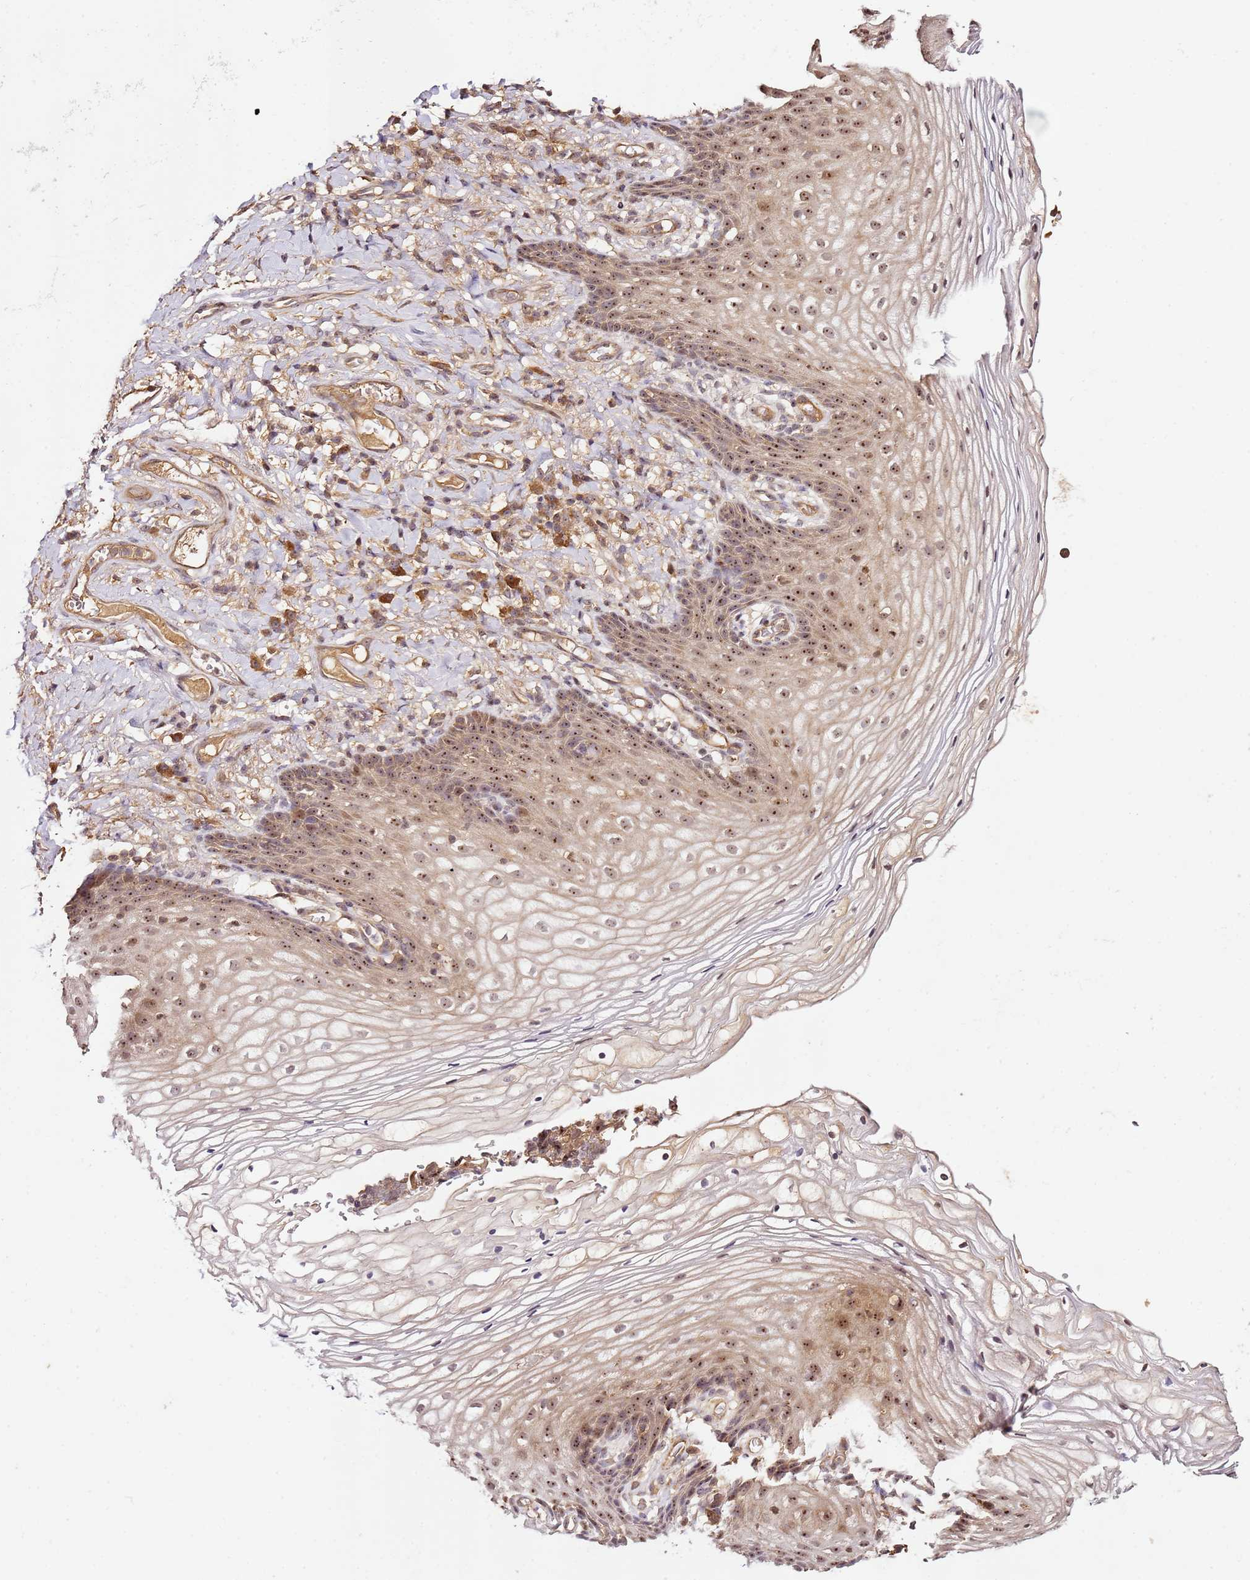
{"staining": {"intensity": "moderate", "quantity": ">75%", "location": "cytoplasmic/membranous,nuclear"}, "tissue": "vagina", "cell_type": "Squamous epithelial cells", "image_type": "normal", "snomed": [{"axis": "morphology", "description": "Normal tissue, NOS"}, {"axis": "topography", "description": "Vagina"}], "caption": "Moderate cytoplasmic/membranous,nuclear expression for a protein is identified in approximately >75% of squamous epithelial cells of normal vagina using immunohistochemistry.", "gene": "DDX27", "patient": {"sex": "female", "age": 60}}